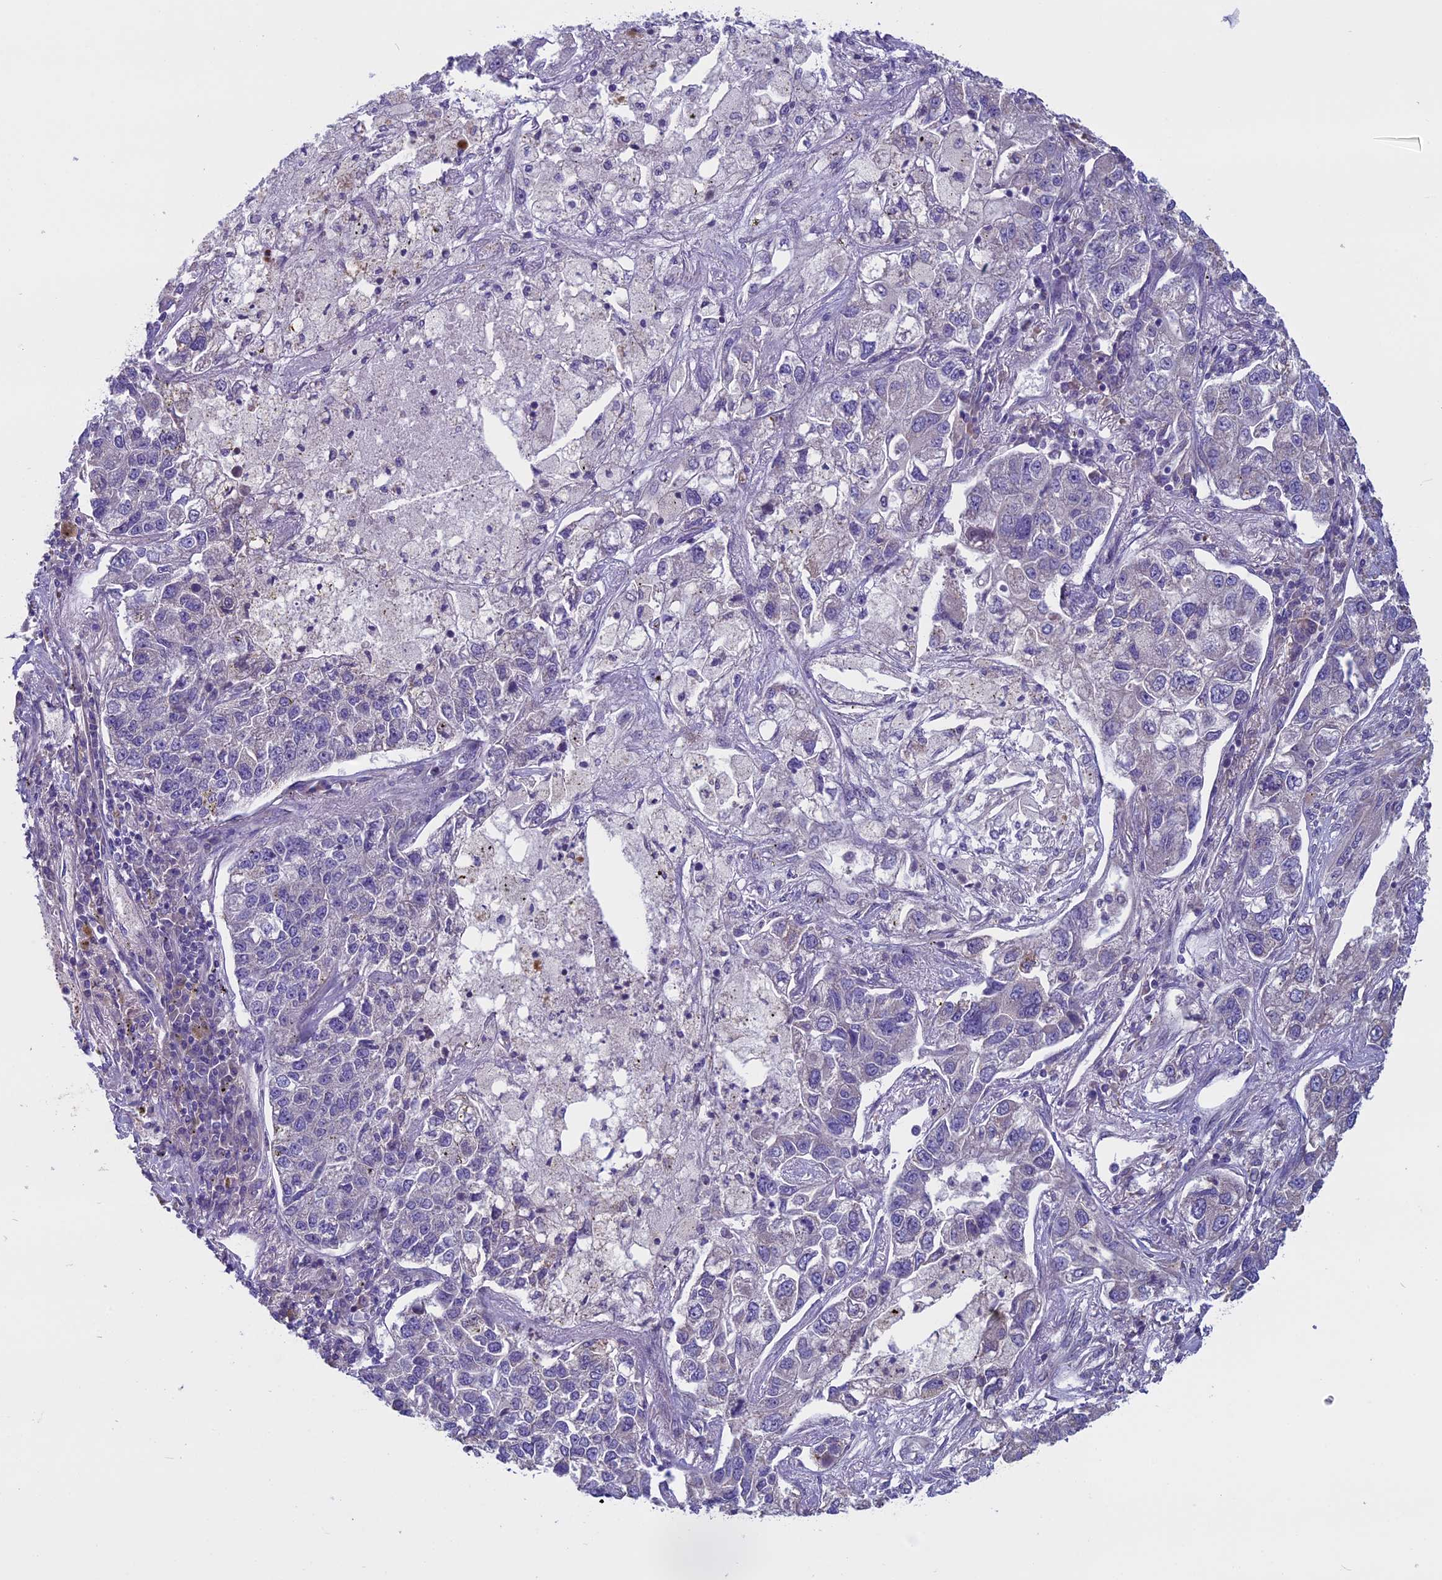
{"staining": {"intensity": "negative", "quantity": "none", "location": "none"}, "tissue": "lung cancer", "cell_type": "Tumor cells", "image_type": "cancer", "snomed": [{"axis": "morphology", "description": "Adenocarcinoma, NOS"}, {"axis": "topography", "description": "Lung"}], "caption": "Human adenocarcinoma (lung) stained for a protein using IHC displays no expression in tumor cells.", "gene": "DCTN5", "patient": {"sex": "male", "age": 49}}